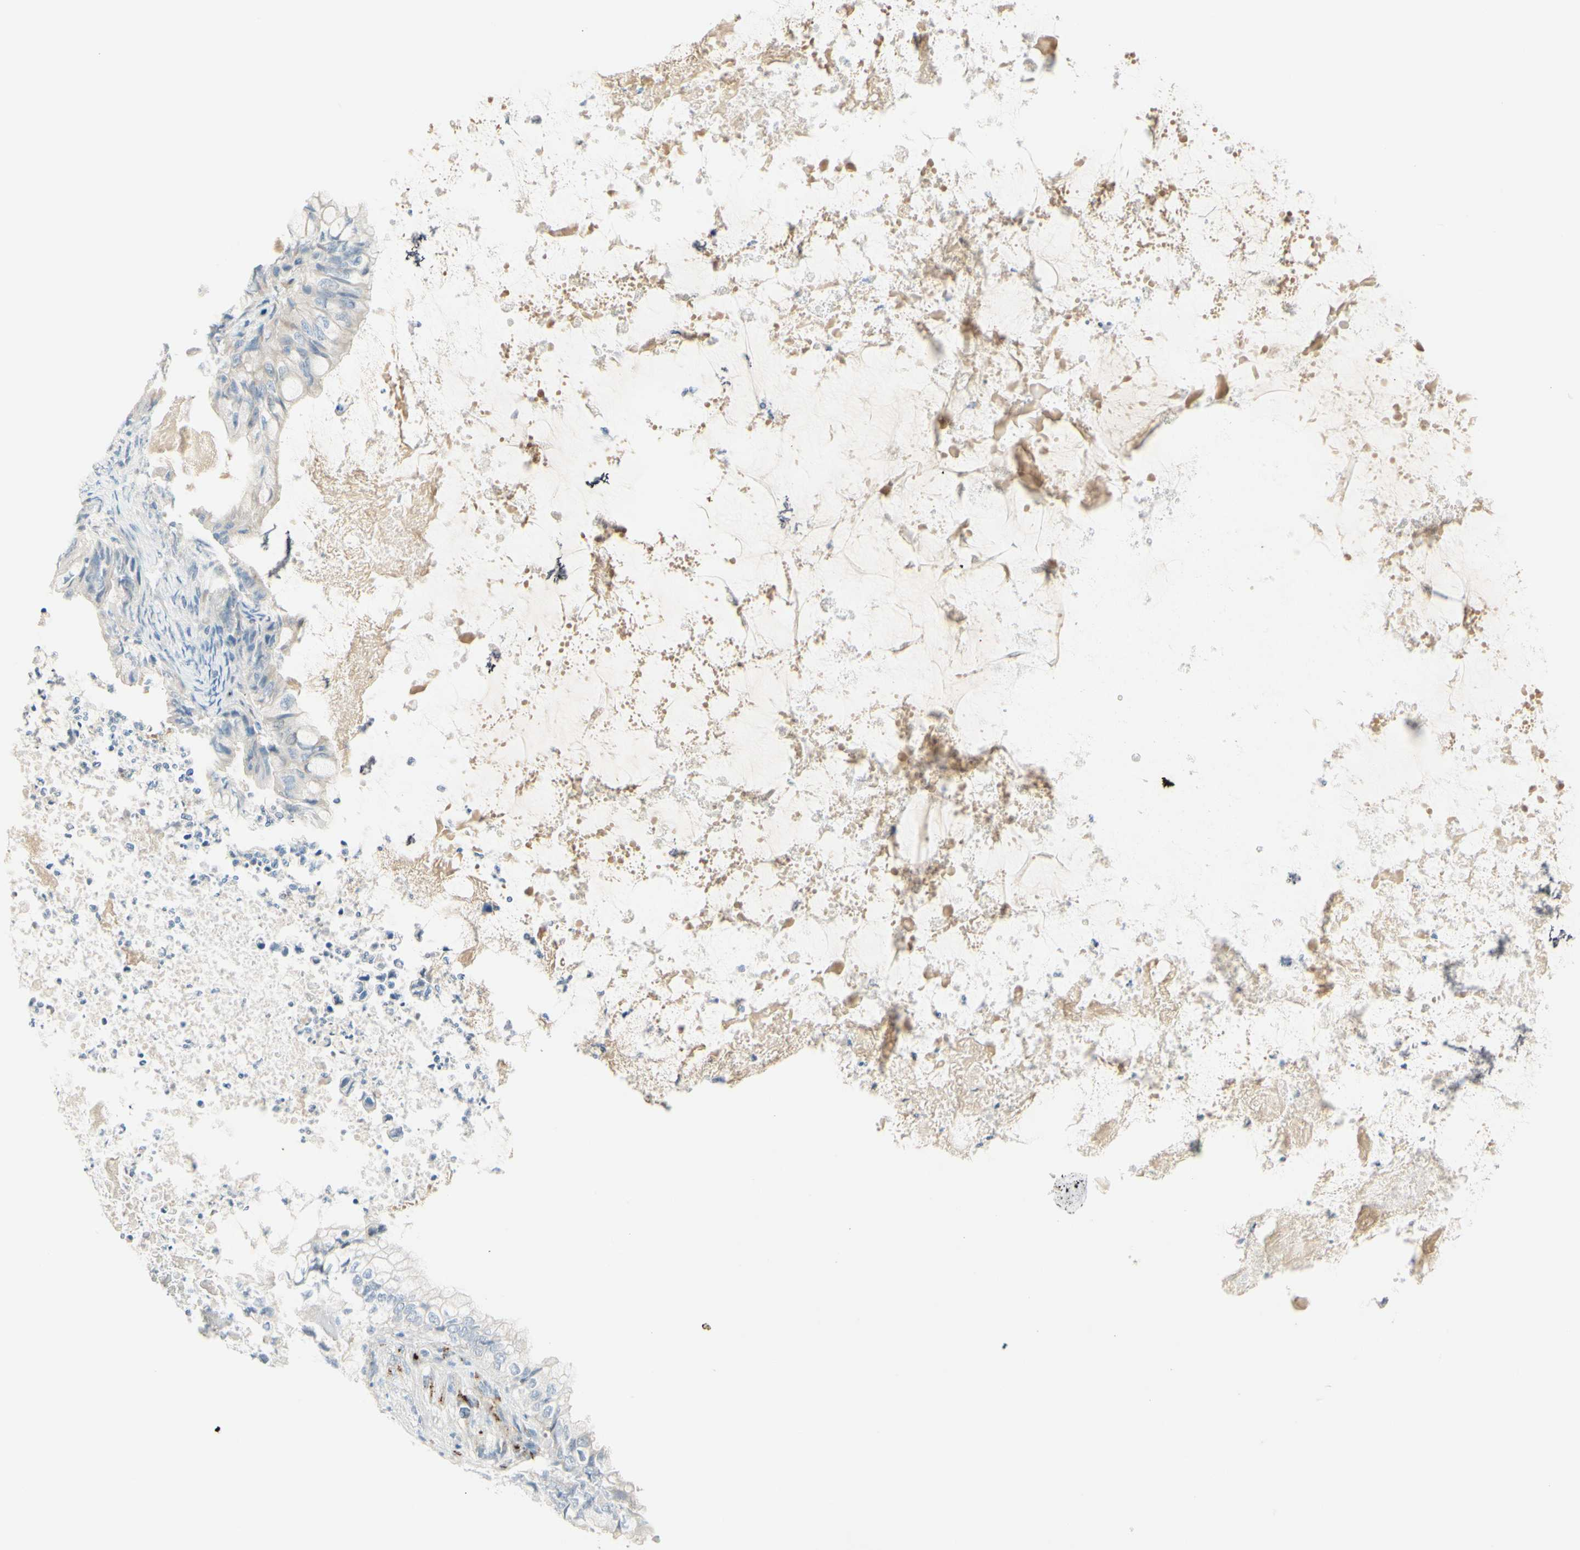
{"staining": {"intensity": "negative", "quantity": "none", "location": "none"}, "tissue": "ovarian cancer", "cell_type": "Tumor cells", "image_type": "cancer", "snomed": [{"axis": "morphology", "description": "Cystadenocarcinoma, mucinous, NOS"}, {"axis": "topography", "description": "Ovary"}], "caption": "DAB immunohistochemical staining of ovarian cancer (mucinous cystadenocarcinoma) demonstrates no significant expression in tumor cells. Brightfield microscopy of IHC stained with DAB (3,3'-diaminobenzidine) (brown) and hematoxylin (blue), captured at high magnification.", "gene": "B4GALNT1", "patient": {"sex": "female", "age": 80}}